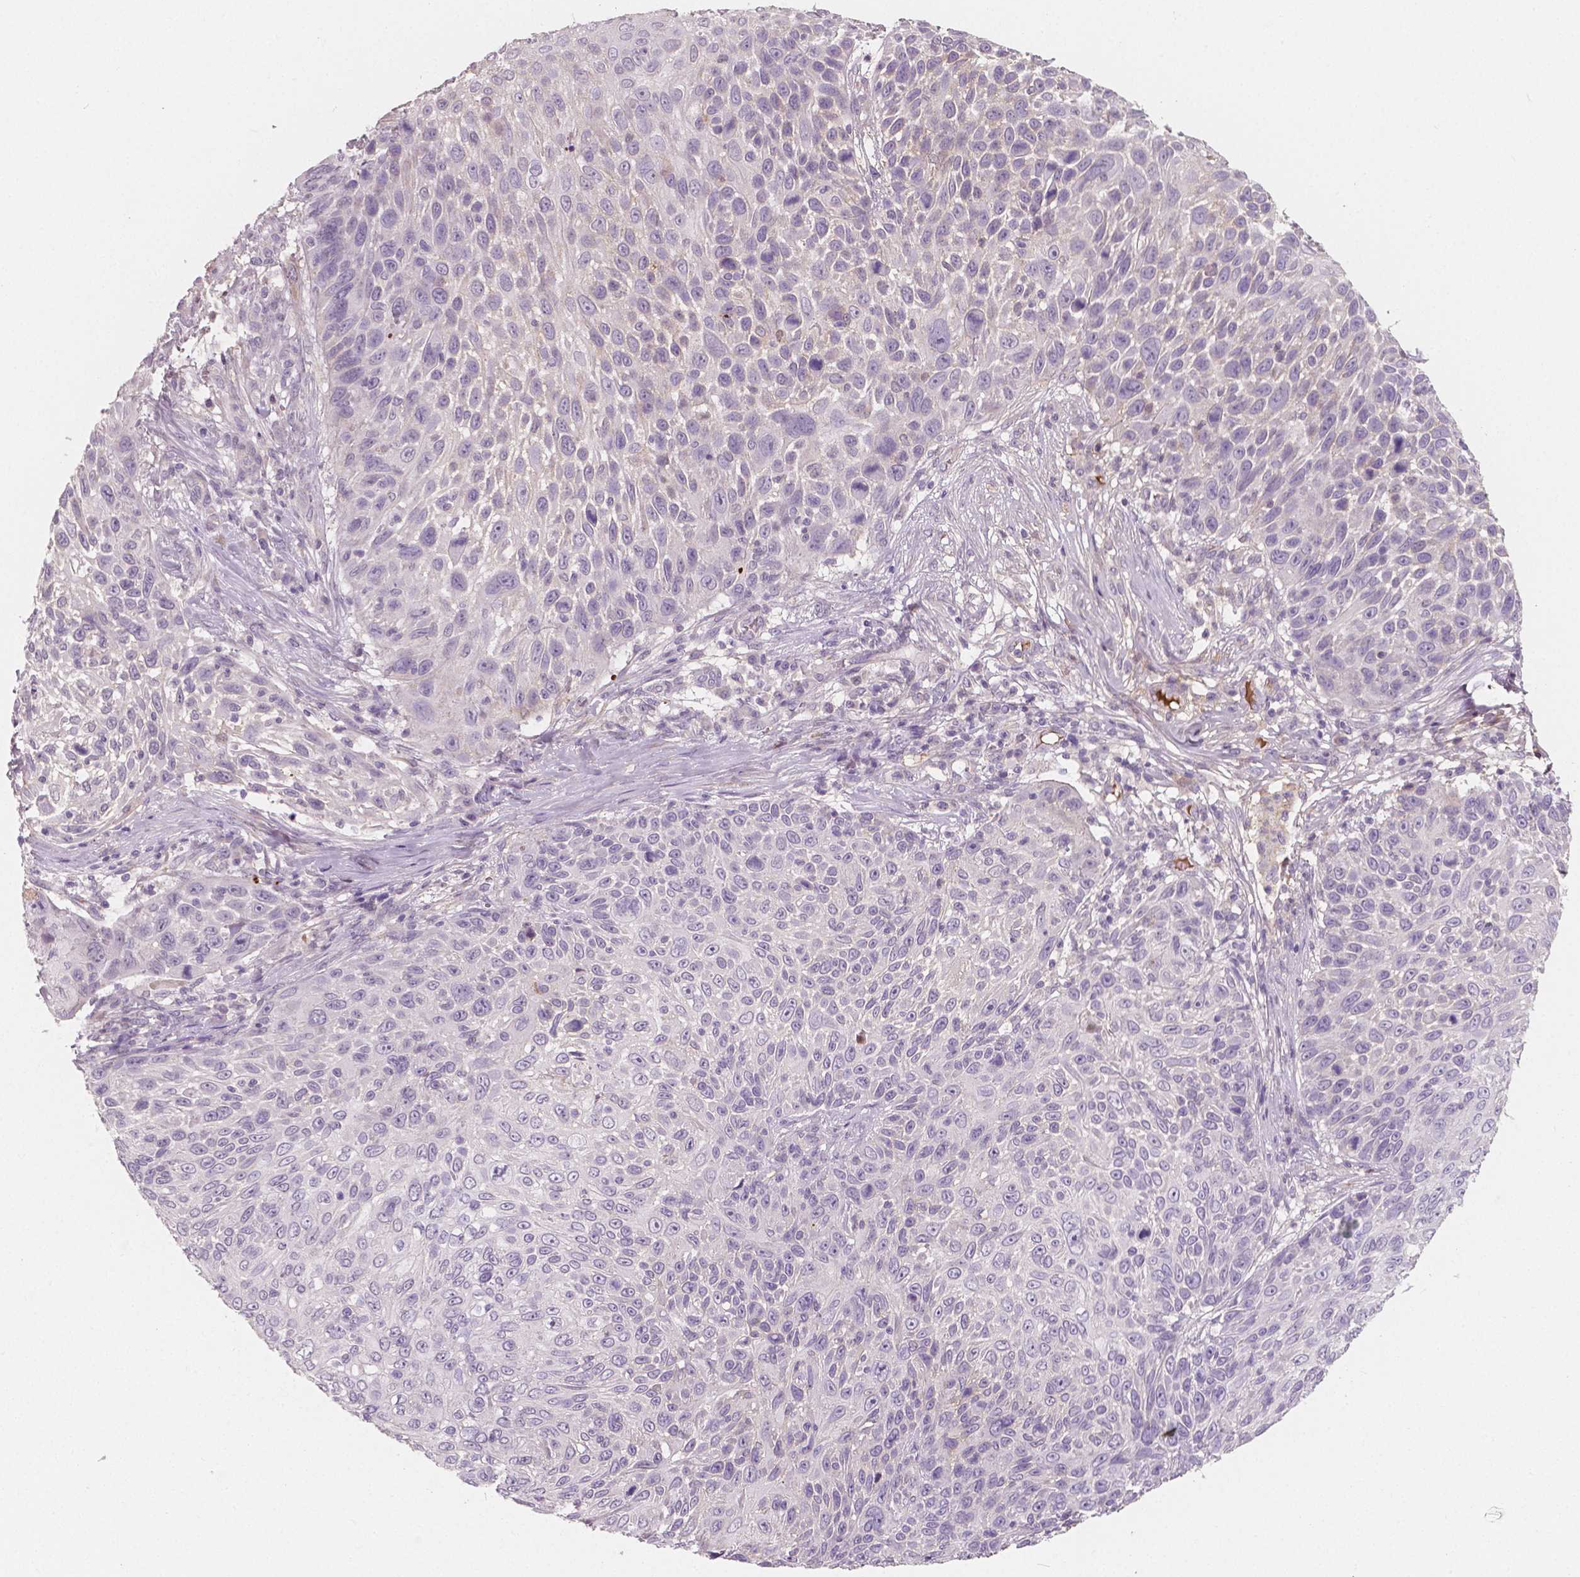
{"staining": {"intensity": "negative", "quantity": "none", "location": "none"}, "tissue": "skin cancer", "cell_type": "Tumor cells", "image_type": "cancer", "snomed": [{"axis": "morphology", "description": "Squamous cell carcinoma, NOS"}, {"axis": "topography", "description": "Skin"}], "caption": "An image of human skin cancer (squamous cell carcinoma) is negative for staining in tumor cells.", "gene": "APOA4", "patient": {"sex": "male", "age": 92}}